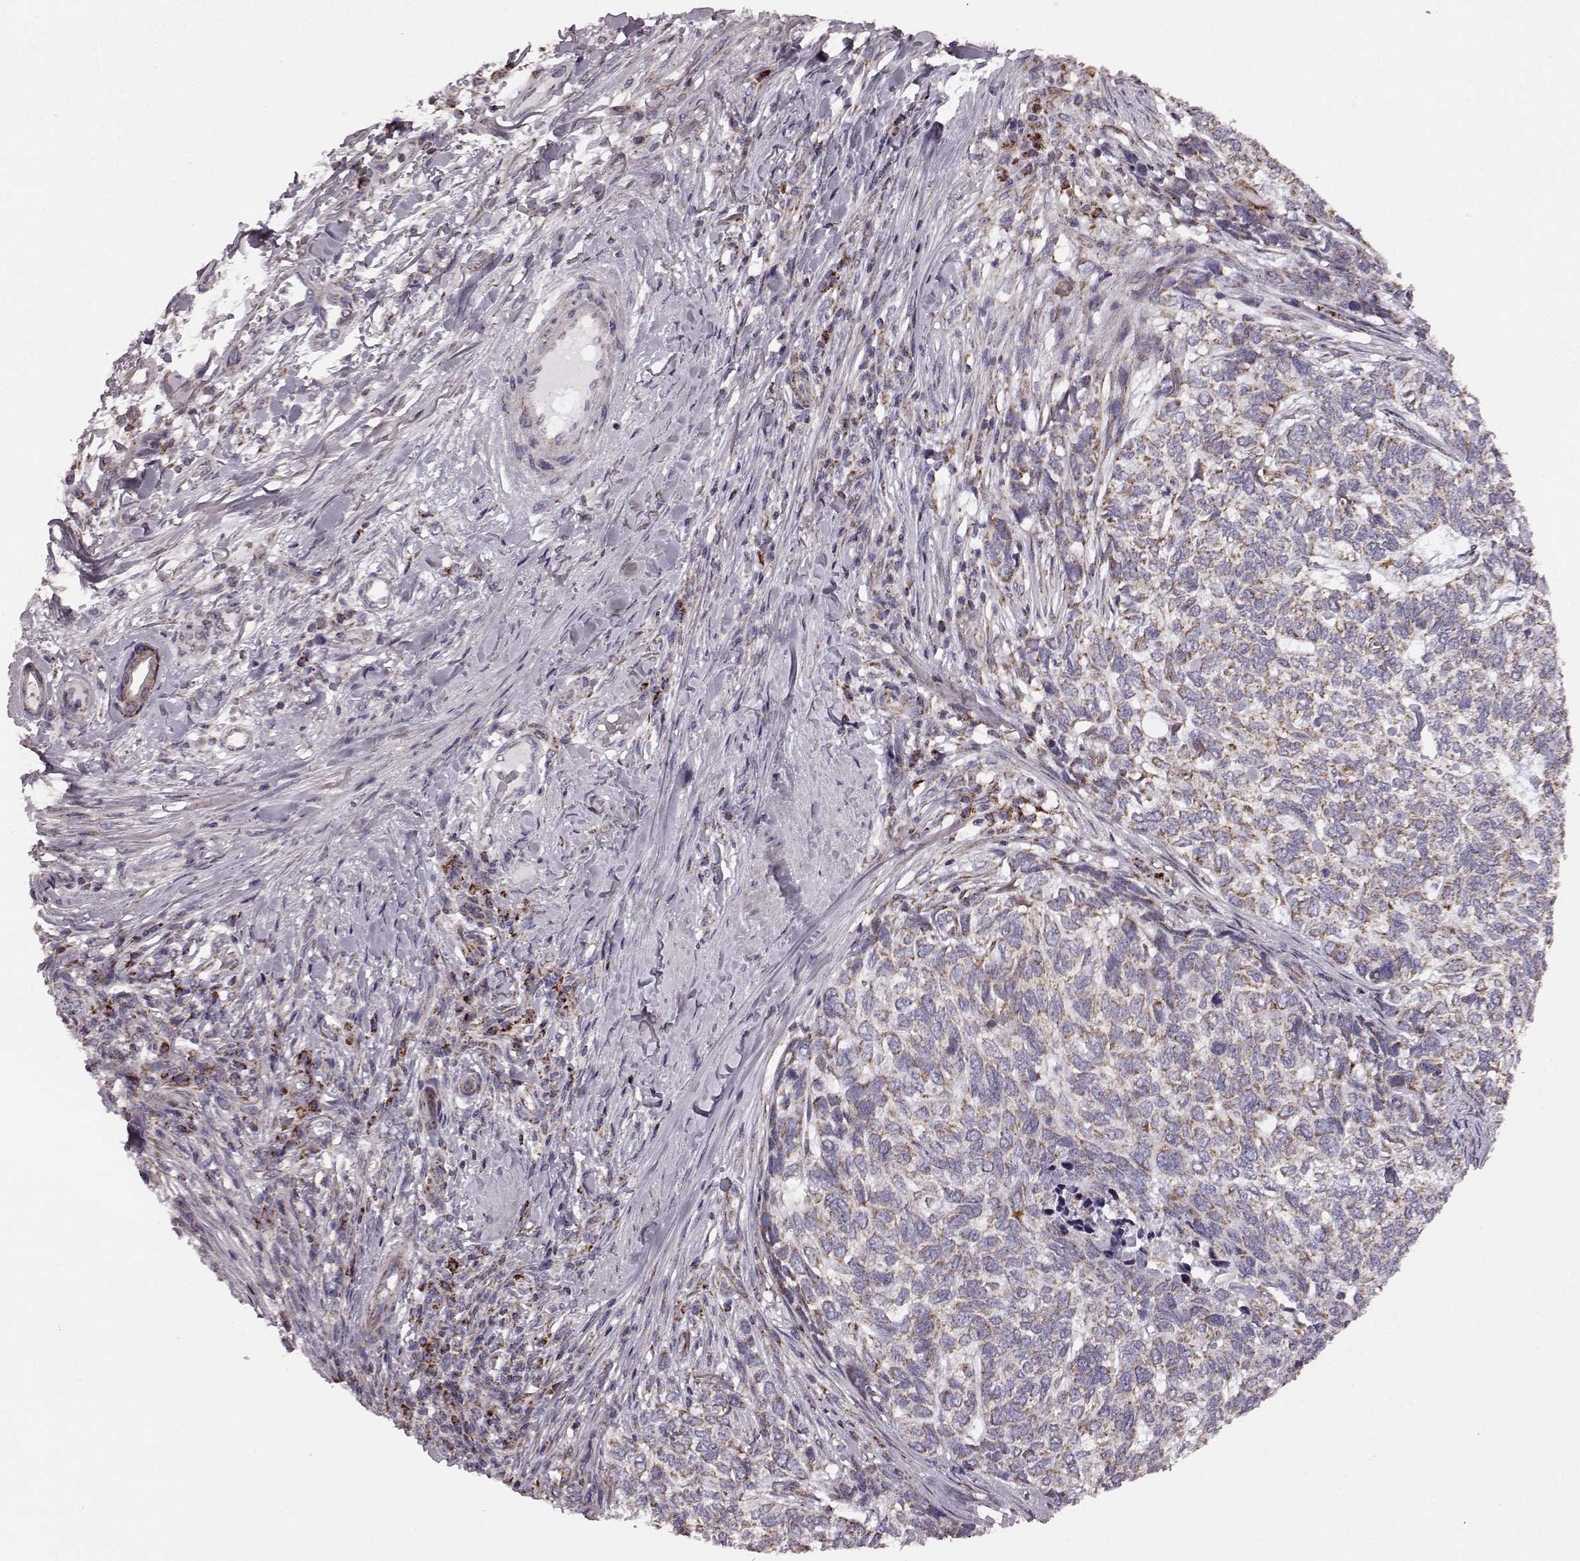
{"staining": {"intensity": "moderate", "quantity": ">75%", "location": "cytoplasmic/membranous"}, "tissue": "skin cancer", "cell_type": "Tumor cells", "image_type": "cancer", "snomed": [{"axis": "morphology", "description": "Basal cell carcinoma"}, {"axis": "topography", "description": "Skin"}], "caption": "Tumor cells demonstrate medium levels of moderate cytoplasmic/membranous expression in about >75% of cells in skin cancer (basal cell carcinoma). The staining was performed using DAB (3,3'-diaminobenzidine), with brown indicating positive protein expression. Nuclei are stained blue with hematoxylin.", "gene": "FAM8A1", "patient": {"sex": "female", "age": 65}}